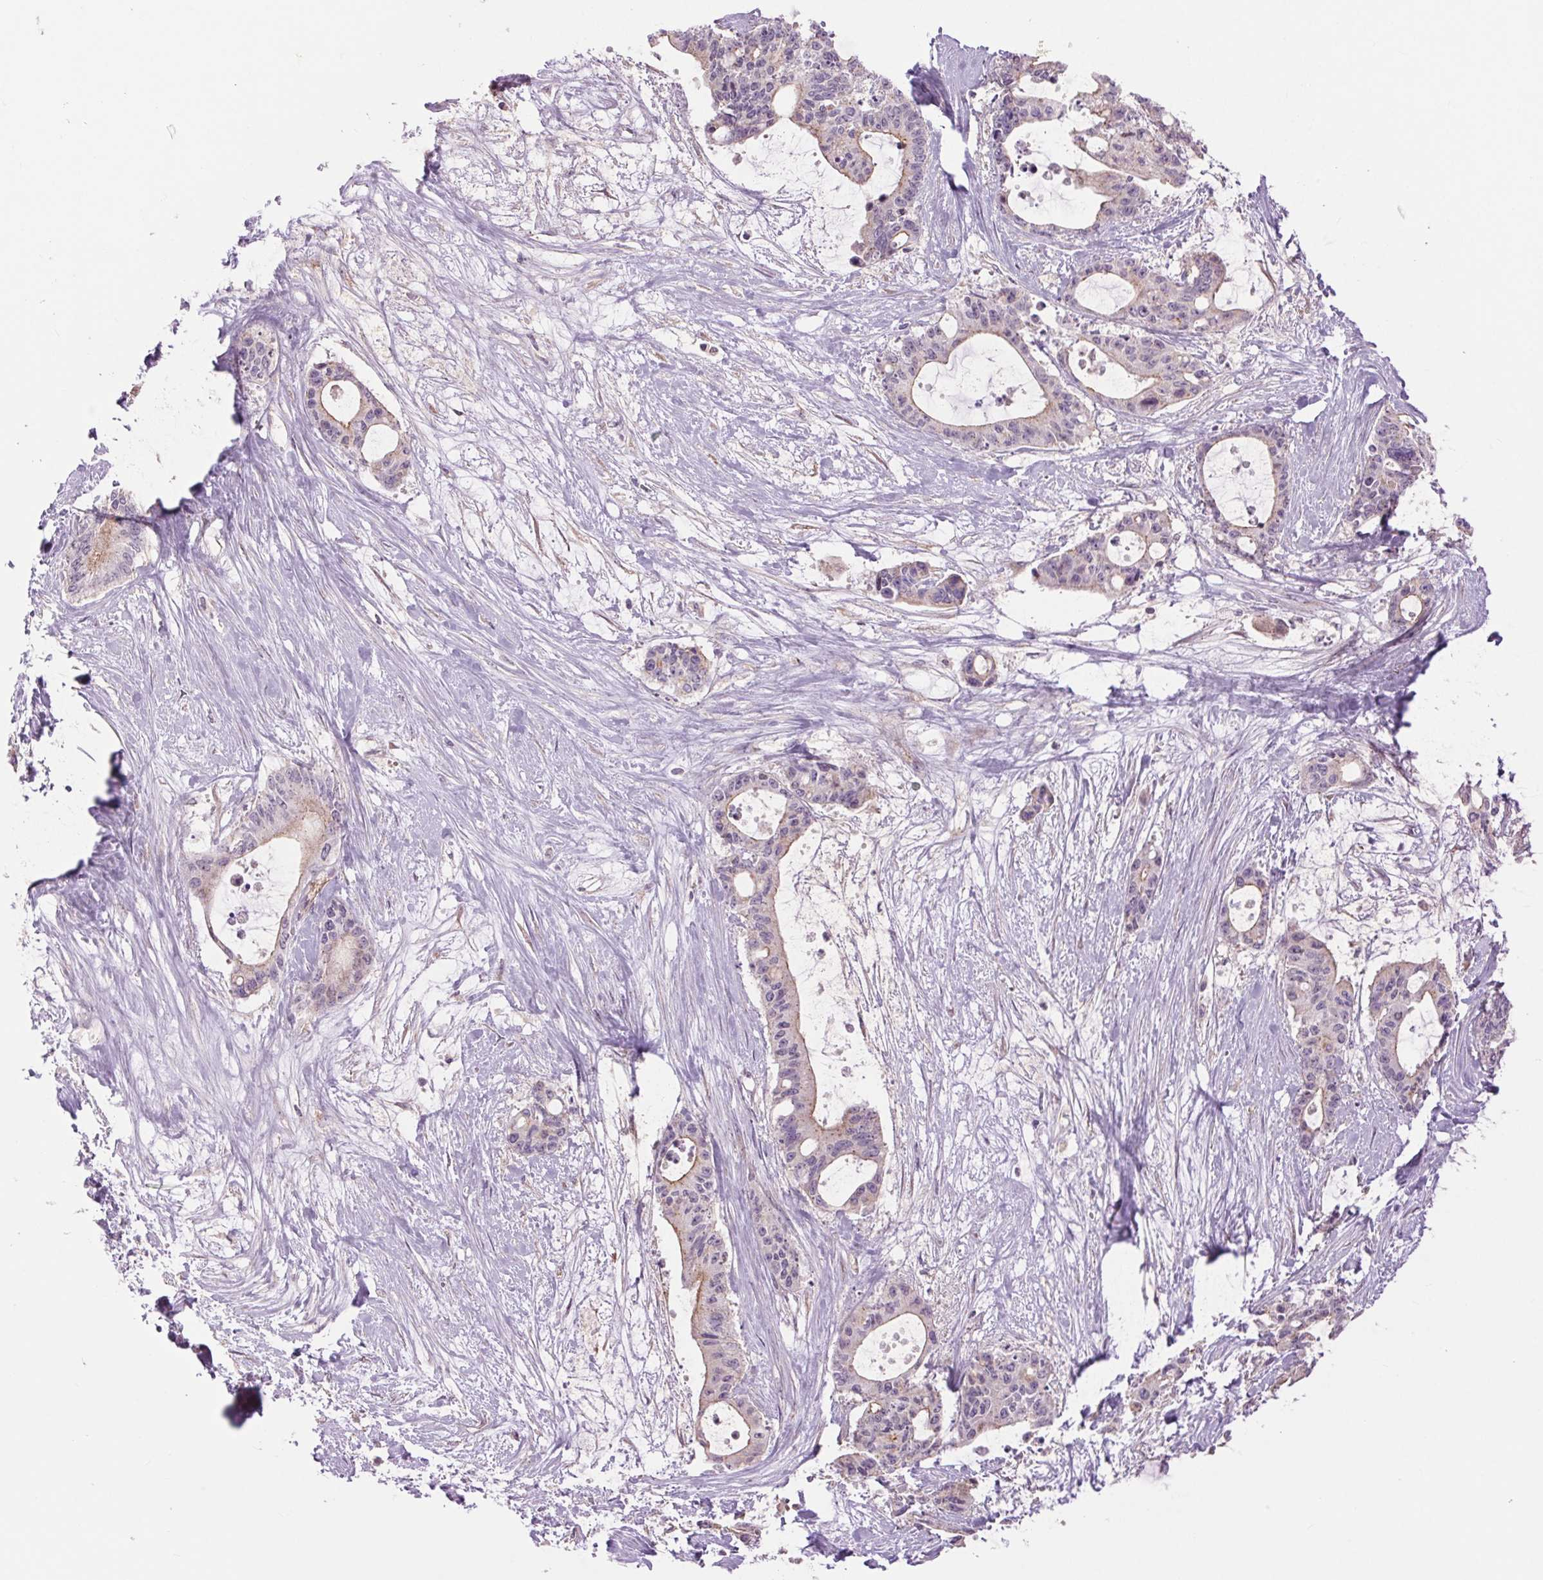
{"staining": {"intensity": "weak", "quantity": "<25%", "location": "cytoplasmic/membranous"}, "tissue": "liver cancer", "cell_type": "Tumor cells", "image_type": "cancer", "snomed": [{"axis": "morphology", "description": "Normal tissue, NOS"}, {"axis": "morphology", "description": "Cholangiocarcinoma"}, {"axis": "topography", "description": "Liver"}, {"axis": "topography", "description": "Peripheral nerve tissue"}], "caption": "The IHC histopathology image has no significant positivity in tumor cells of cholangiocarcinoma (liver) tissue.", "gene": "CTNNA3", "patient": {"sex": "female", "age": 73}}